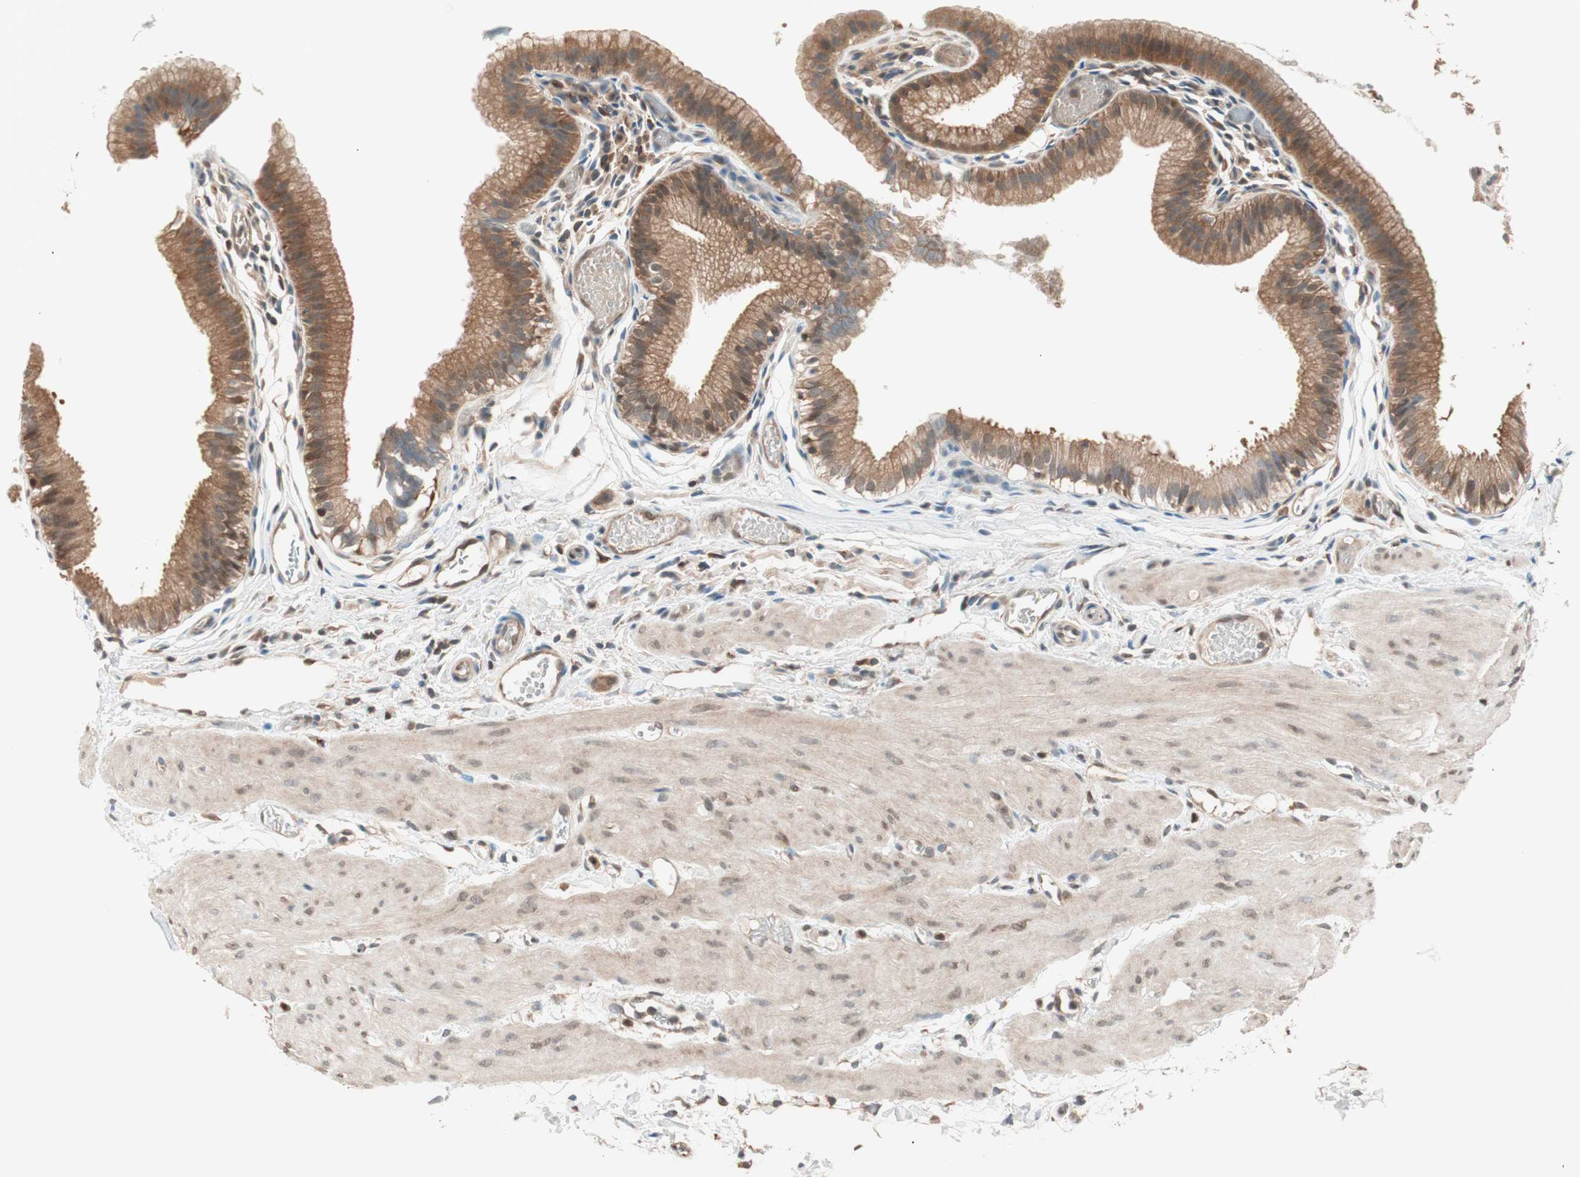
{"staining": {"intensity": "moderate", "quantity": ">75%", "location": "cytoplasmic/membranous"}, "tissue": "gallbladder", "cell_type": "Glandular cells", "image_type": "normal", "snomed": [{"axis": "morphology", "description": "Normal tissue, NOS"}, {"axis": "topography", "description": "Gallbladder"}], "caption": "This photomicrograph demonstrates unremarkable gallbladder stained with immunohistochemistry to label a protein in brown. The cytoplasmic/membranous of glandular cells show moderate positivity for the protein. Nuclei are counter-stained blue.", "gene": "GALT", "patient": {"sex": "female", "age": 26}}